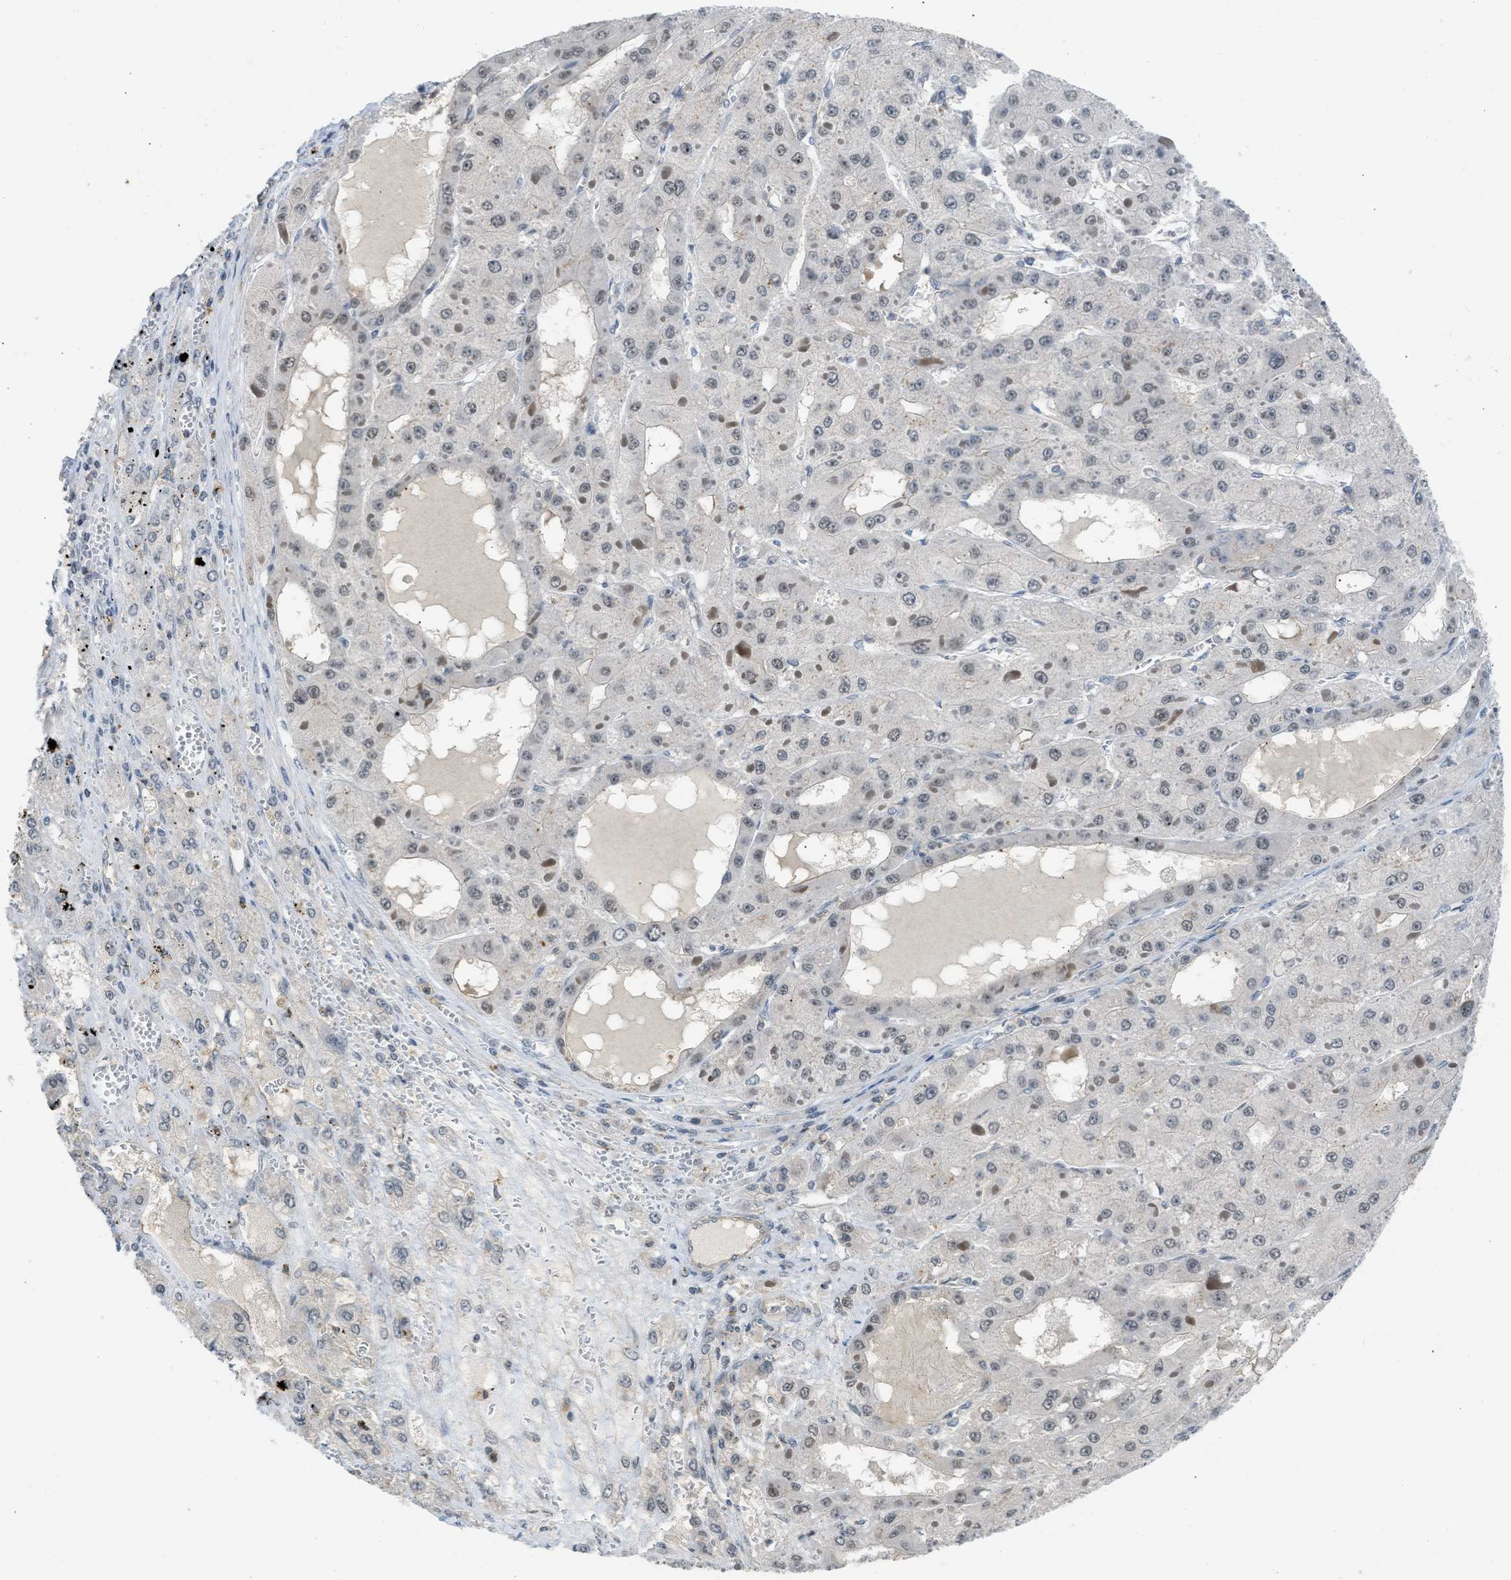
{"staining": {"intensity": "weak", "quantity": "<25%", "location": "nuclear"}, "tissue": "liver cancer", "cell_type": "Tumor cells", "image_type": "cancer", "snomed": [{"axis": "morphology", "description": "Carcinoma, Hepatocellular, NOS"}, {"axis": "topography", "description": "Liver"}], "caption": "Immunohistochemistry of human liver hepatocellular carcinoma reveals no positivity in tumor cells. Nuclei are stained in blue.", "gene": "TTBK2", "patient": {"sex": "female", "age": 73}}